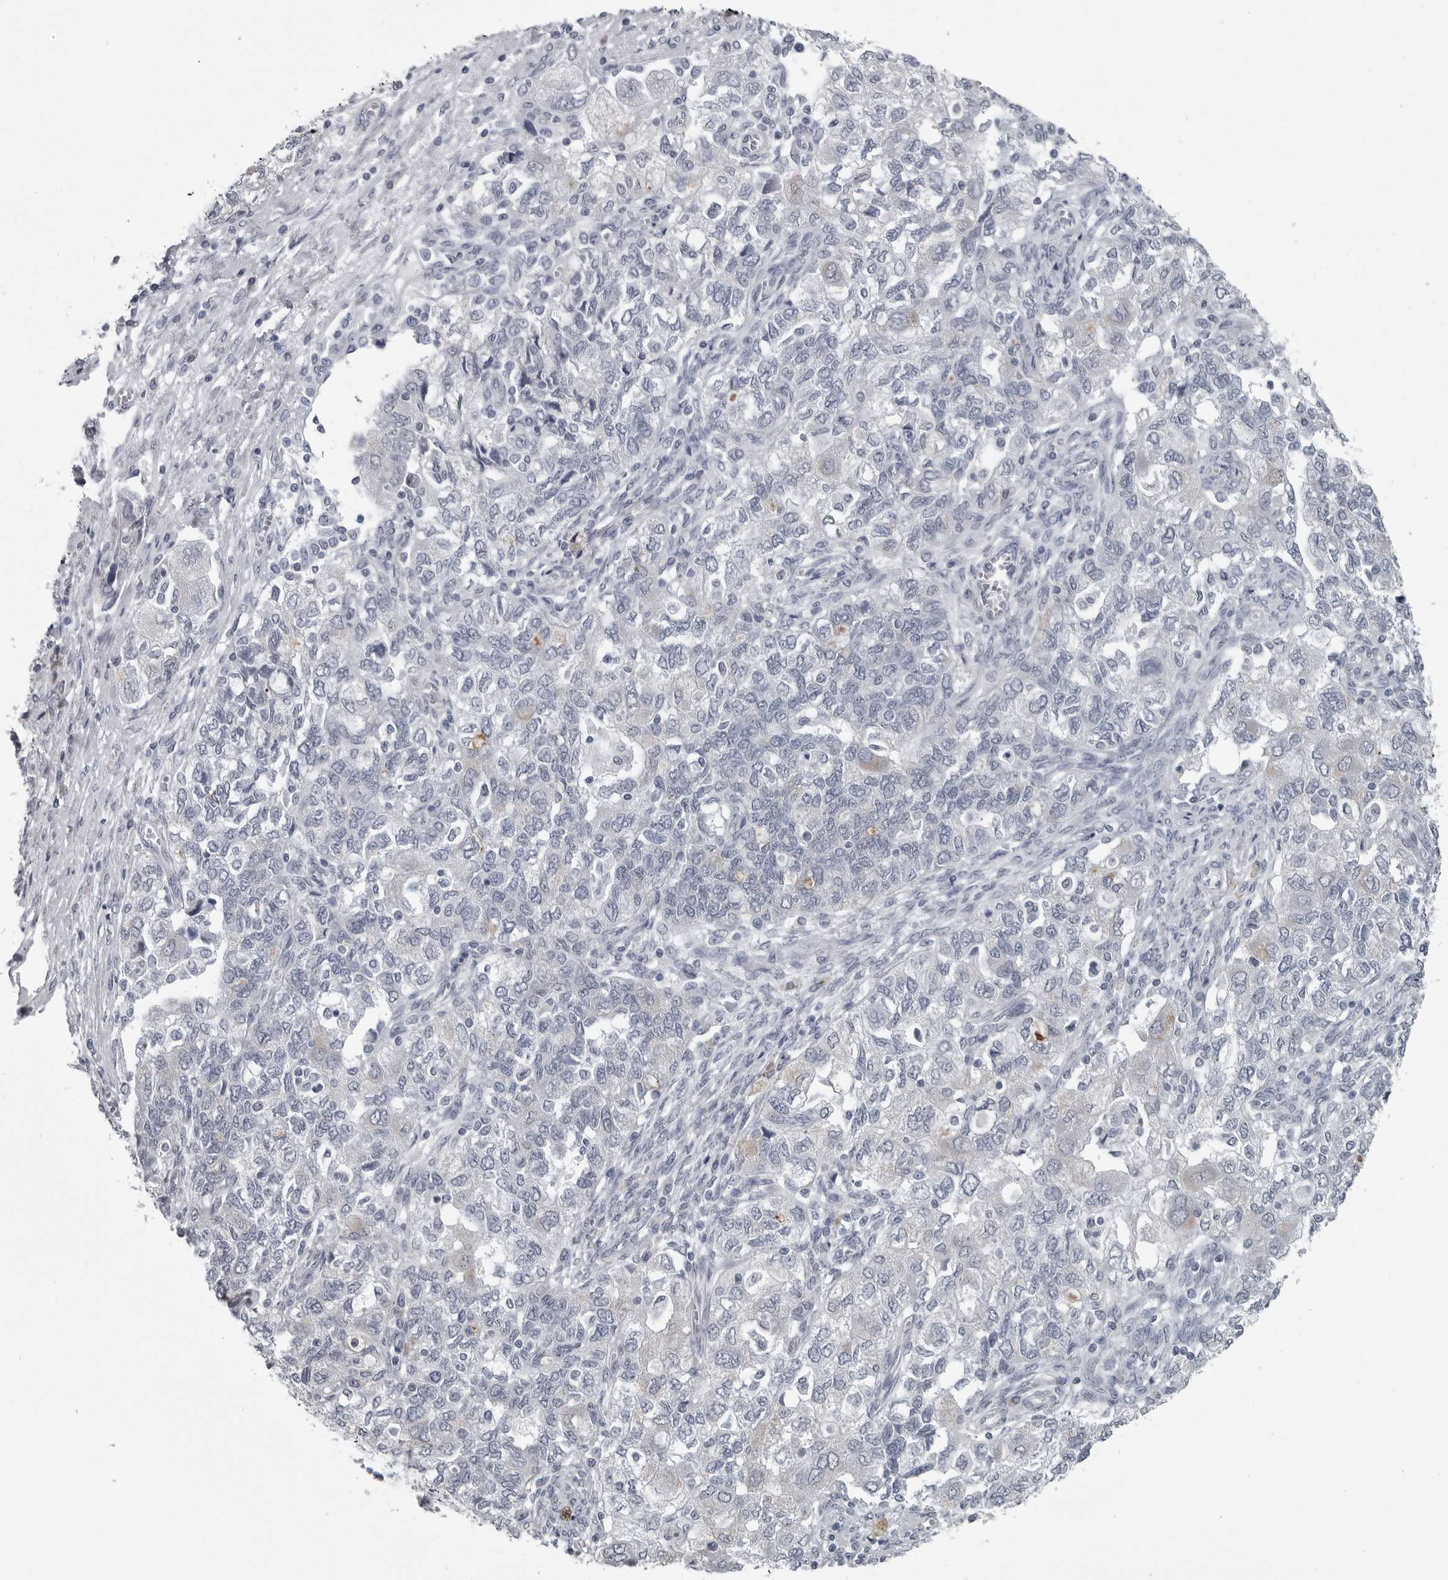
{"staining": {"intensity": "negative", "quantity": "none", "location": "none"}, "tissue": "ovarian cancer", "cell_type": "Tumor cells", "image_type": "cancer", "snomed": [{"axis": "morphology", "description": "Carcinoma, NOS"}, {"axis": "morphology", "description": "Cystadenocarcinoma, serous, NOS"}, {"axis": "topography", "description": "Ovary"}], "caption": "This is an immunohistochemistry (IHC) histopathology image of human ovarian serous cystadenocarcinoma. There is no expression in tumor cells.", "gene": "MYOC", "patient": {"sex": "female", "age": 69}}